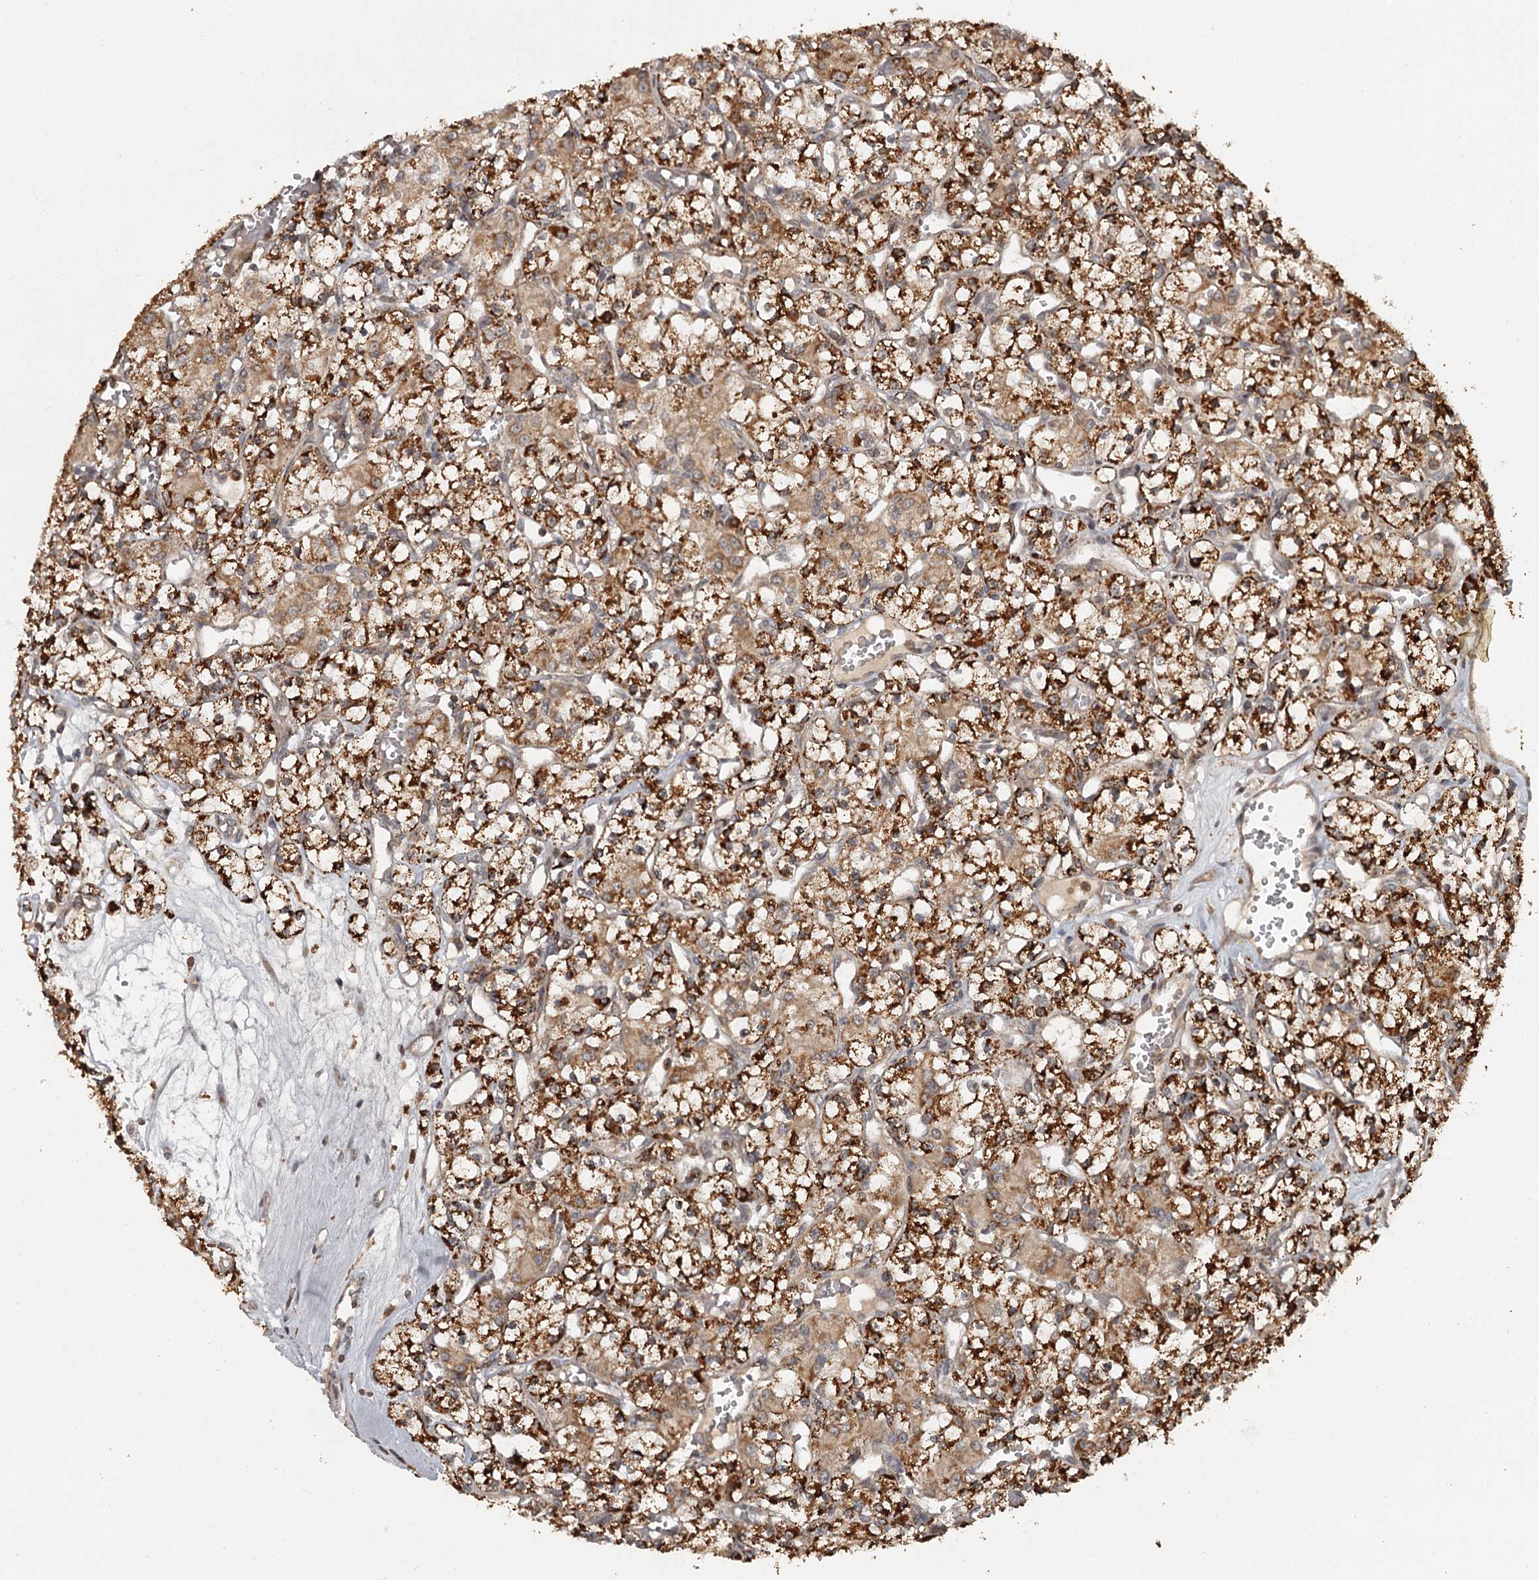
{"staining": {"intensity": "strong", "quantity": ">75%", "location": "cytoplasmic/membranous"}, "tissue": "renal cancer", "cell_type": "Tumor cells", "image_type": "cancer", "snomed": [{"axis": "morphology", "description": "Adenocarcinoma, NOS"}, {"axis": "topography", "description": "Kidney"}], "caption": "High-magnification brightfield microscopy of renal cancer (adenocarcinoma) stained with DAB (brown) and counterstained with hematoxylin (blue). tumor cells exhibit strong cytoplasmic/membranous staining is seen in approximately>75% of cells.", "gene": "FAXC", "patient": {"sex": "female", "age": 59}}